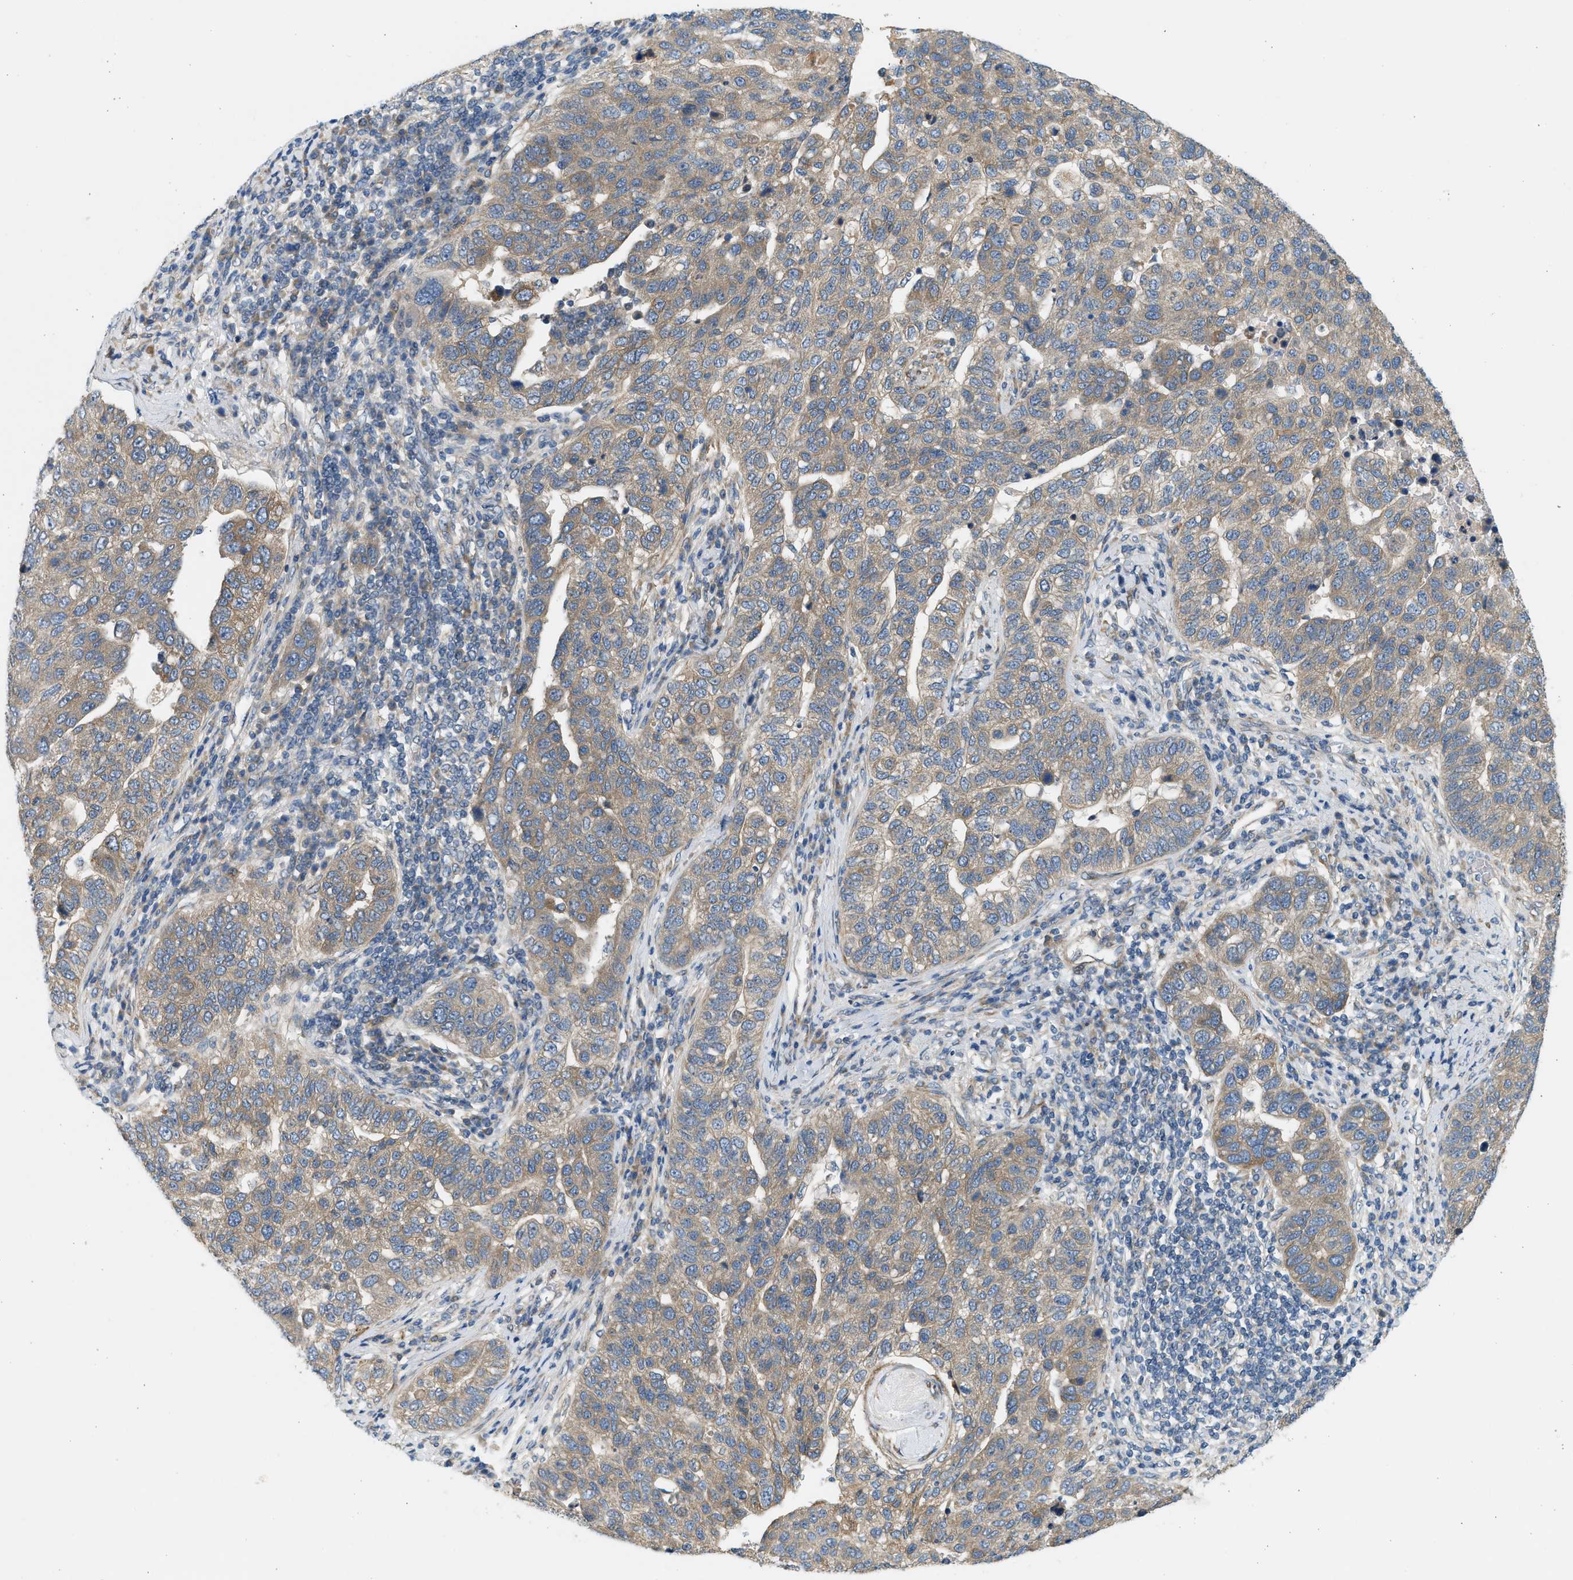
{"staining": {"intensity": "weak", "quantity": ">75%", "location": "cytoplasmic/membranous"}, "tissue": "pancreatic cancer", "cell_type": "Tumor cells", "image_type": "cancer", "snomed": [{"axis": "morphology", "description": "Adenocarcinoma, NOS"}, {"axis": "topography", "description": "Pancreas"}], "caption": "Immunohistochemical staining of pancreatic cancer (adenocarcinoma) reveals low levels of weak cytoplasmic/membranous positivity in approximately >75% of tumor cells. (brown staining indicates protein expression, while blue staining denotes nuclei).", "gene": "KDELR2", "patient": {"sex": "female", "age": 61}}